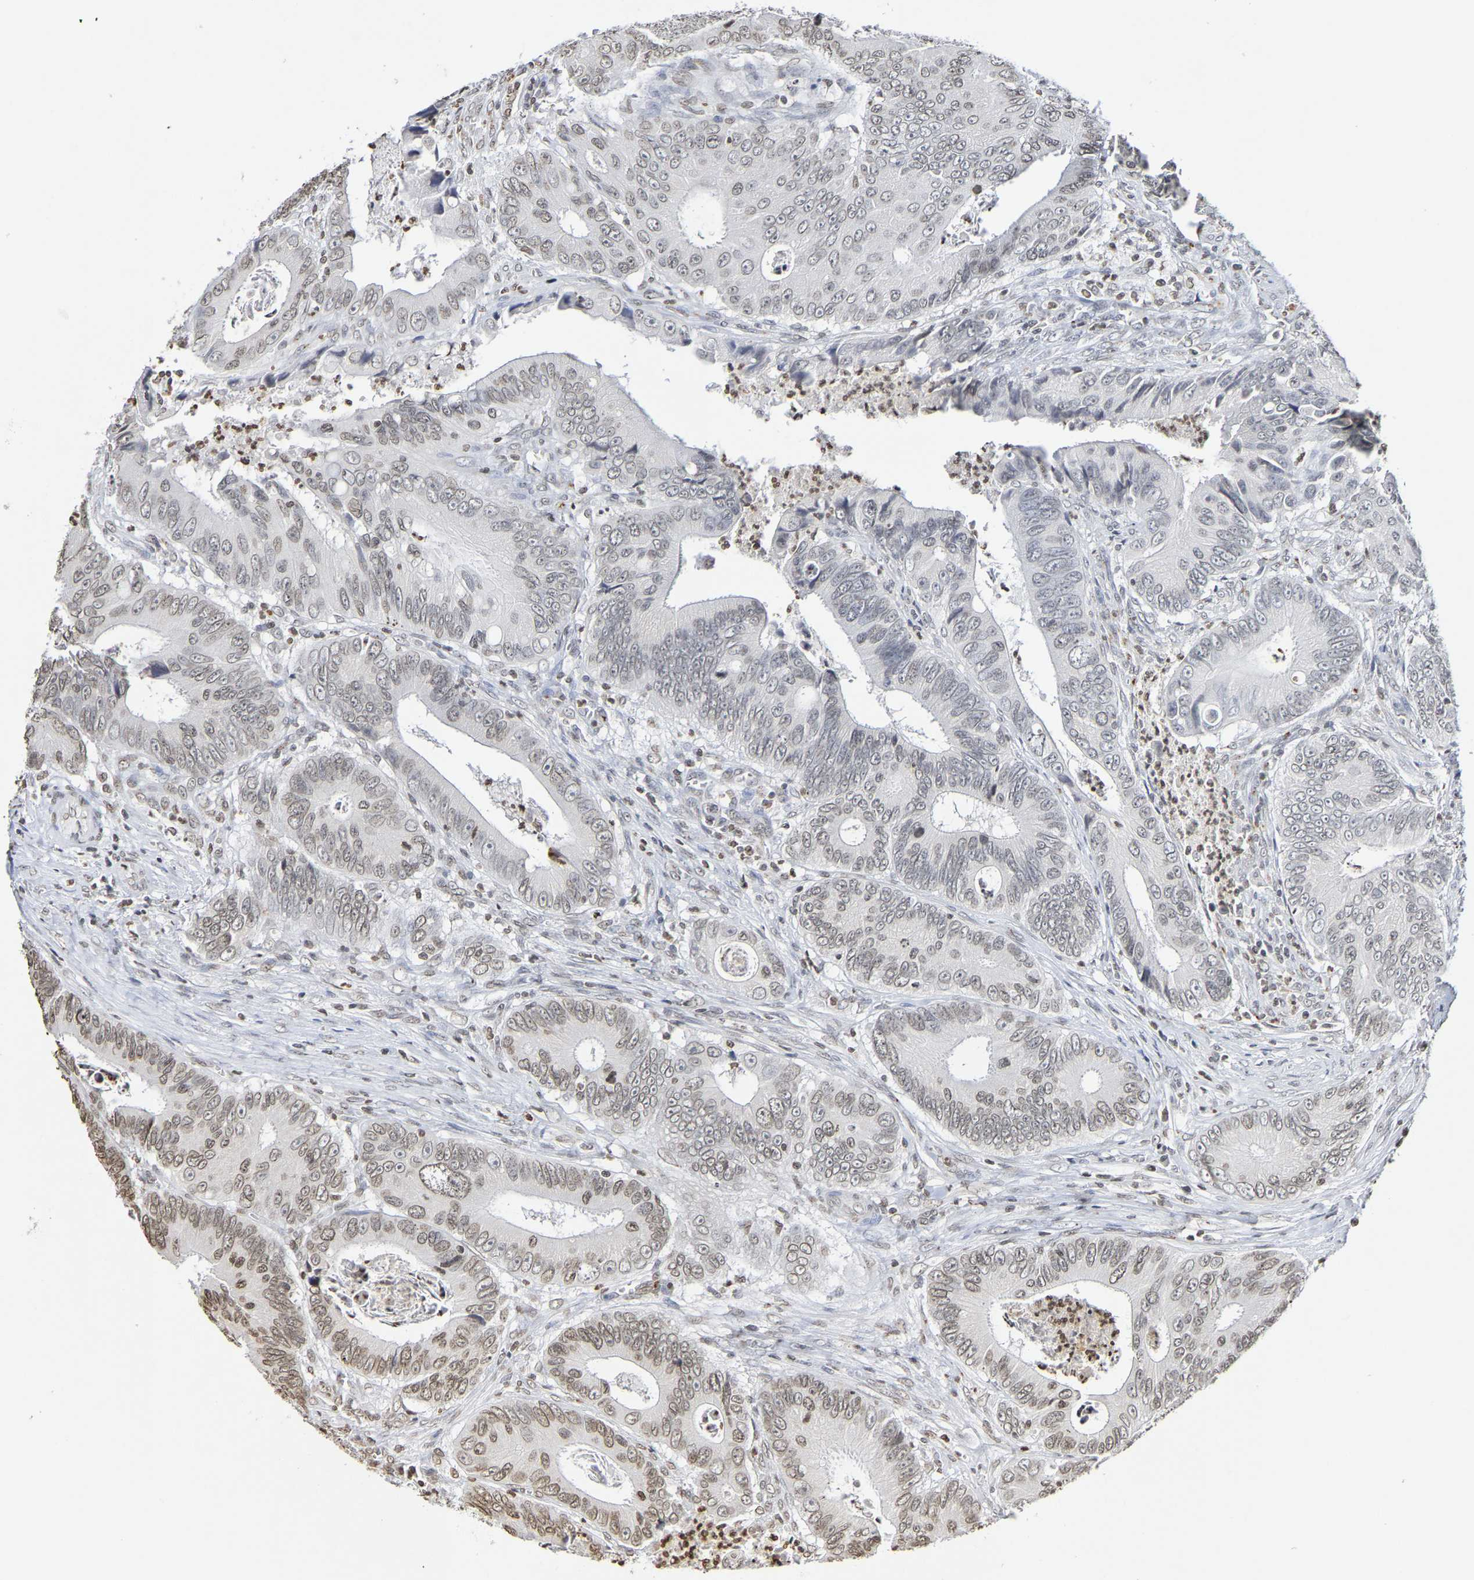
{"staining": {"intensity": "moderate", "quantity": "<25%", "location": "nuclear"}, "tissue": "colorectal cancer", "cell_type": "Tumor cells", "image_type": "cancer", "snomed": [{"axis": "morphology", "description": "Inflammation, NOS"}, {"axis": "morphology", "description": "Adenocarcinoma, NOS"}, {"axis": "topography", "description": "Colon"}], "caption": "Colorectal cancer stained with a protein marker demonstrates moderate staining in tumor cells.", "gene": "ATF4", "patient": {"sex": "male", "age": 72}}